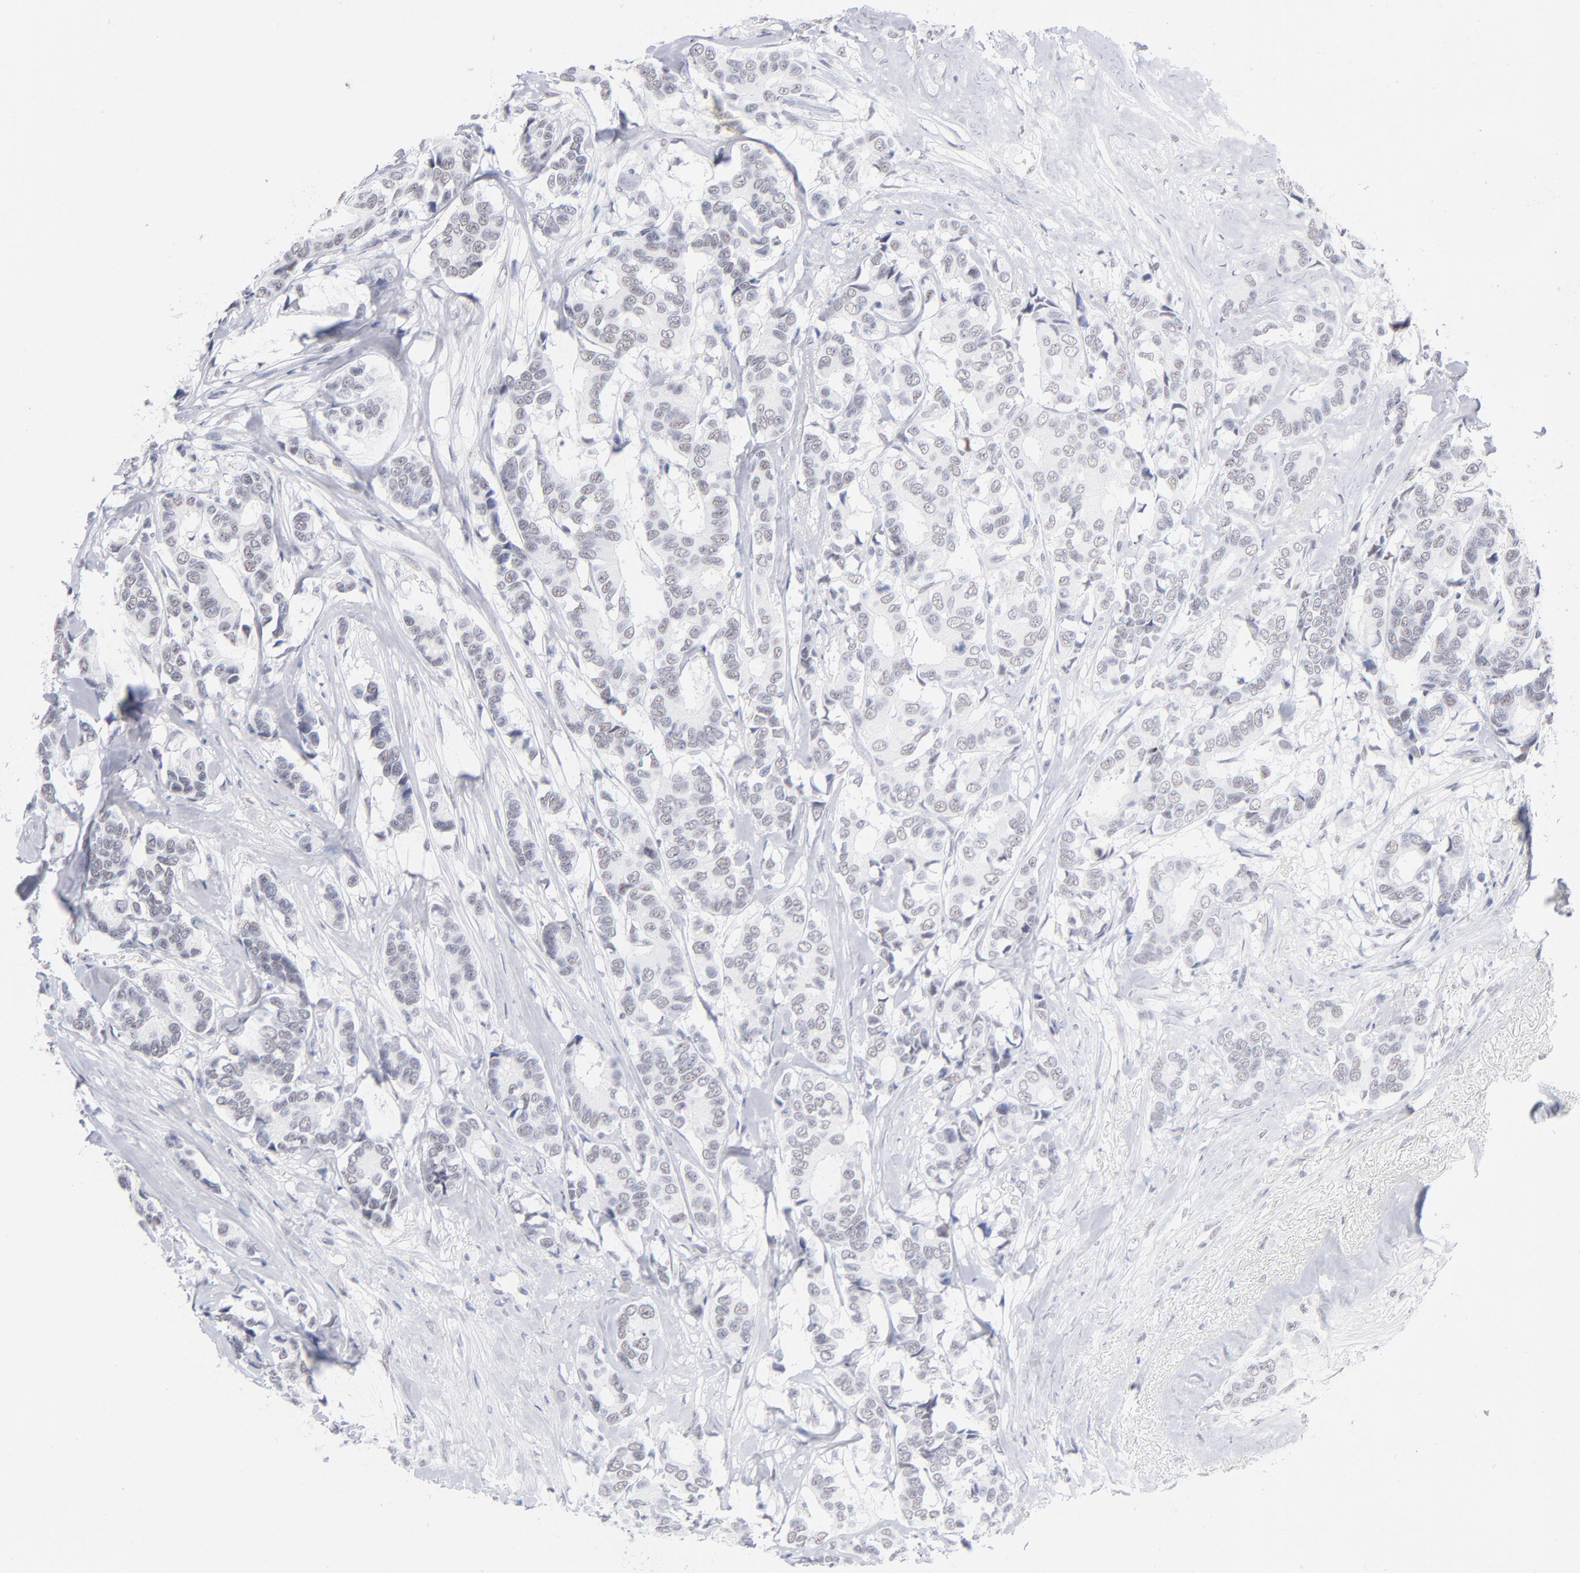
{"staining": {"intensity": "weak", "quantity": "<25%", "location": "nuclear"}, "tissue": "breast cancer", "cell_type": "Tumor cells", "image_type": "cancer", "snomed": [{"axis": "morphology", "description": "Duct carcinoma"}, {"axis": "topography", "description": "Breast"}], "caption": "Immunohistochemistry micrograph of neoplastic tissue: human intraductal carcinoma (breast) stained with DAB reveals no significant protein expression in tumor cells.", "gene": "SNRPB", "patient": {"sex": "female", "age": 87}}